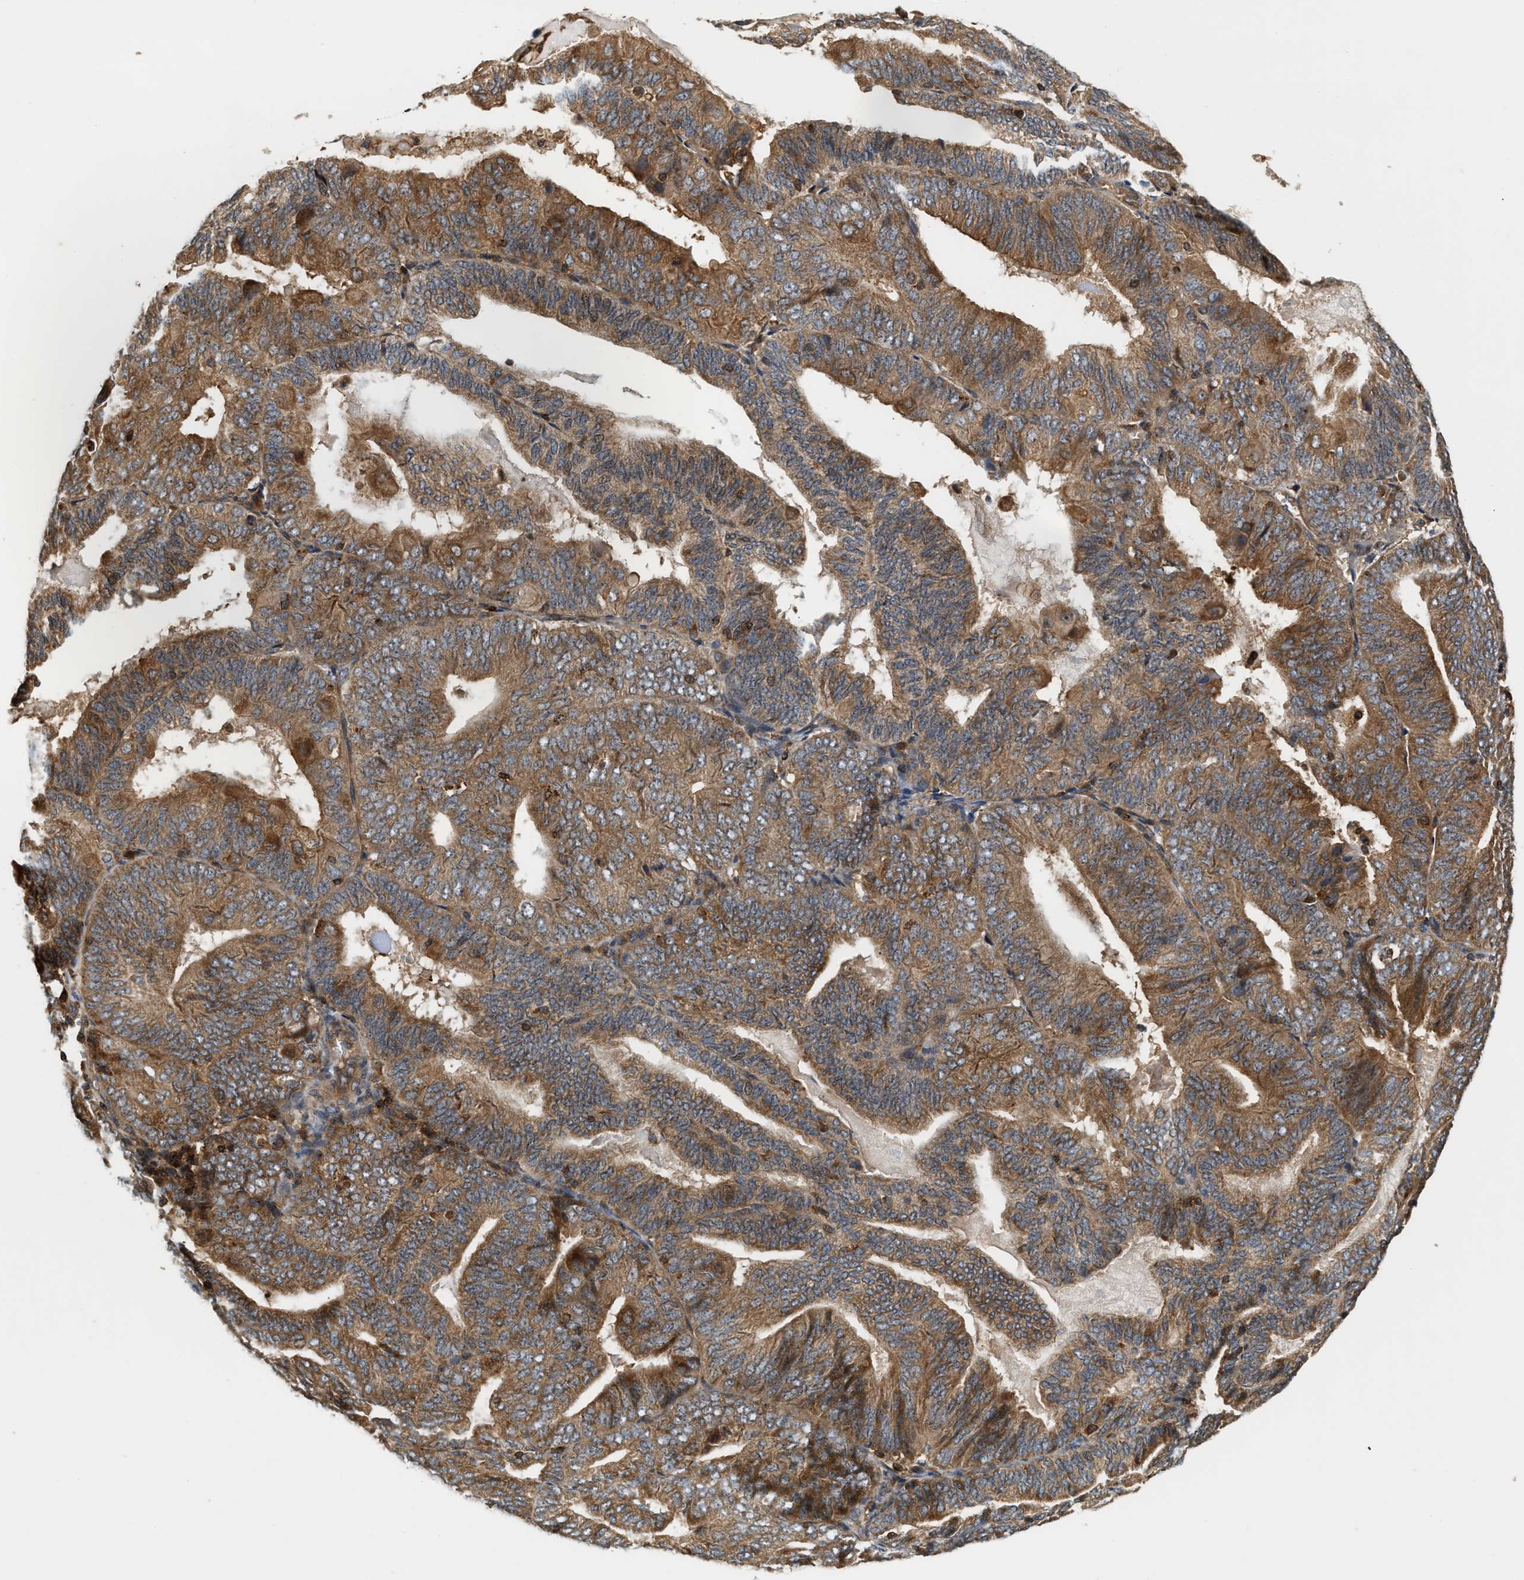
{"staining": {"intensity": "moderate", "quantity": ">75%", "location": "cytoplasmic/membranous"}, "tissue": "endometrial cancer", "cell_type": "Tumor cells", "image_type": "cancer", "snomed": [{"axis": "morphology", "description": "Adenocarcinoma, NOS"}, {"axis": "topography", "description": "Endometrium"}], "caption": "Immunohistochemical staining of endometrial adenocarcinoma reveals moderate cytoplasmic/membranous protein positivity in approximately >75% of tumor cells.", "gene": "SNX5", "patient": {"sex": "female", "age": 81}}